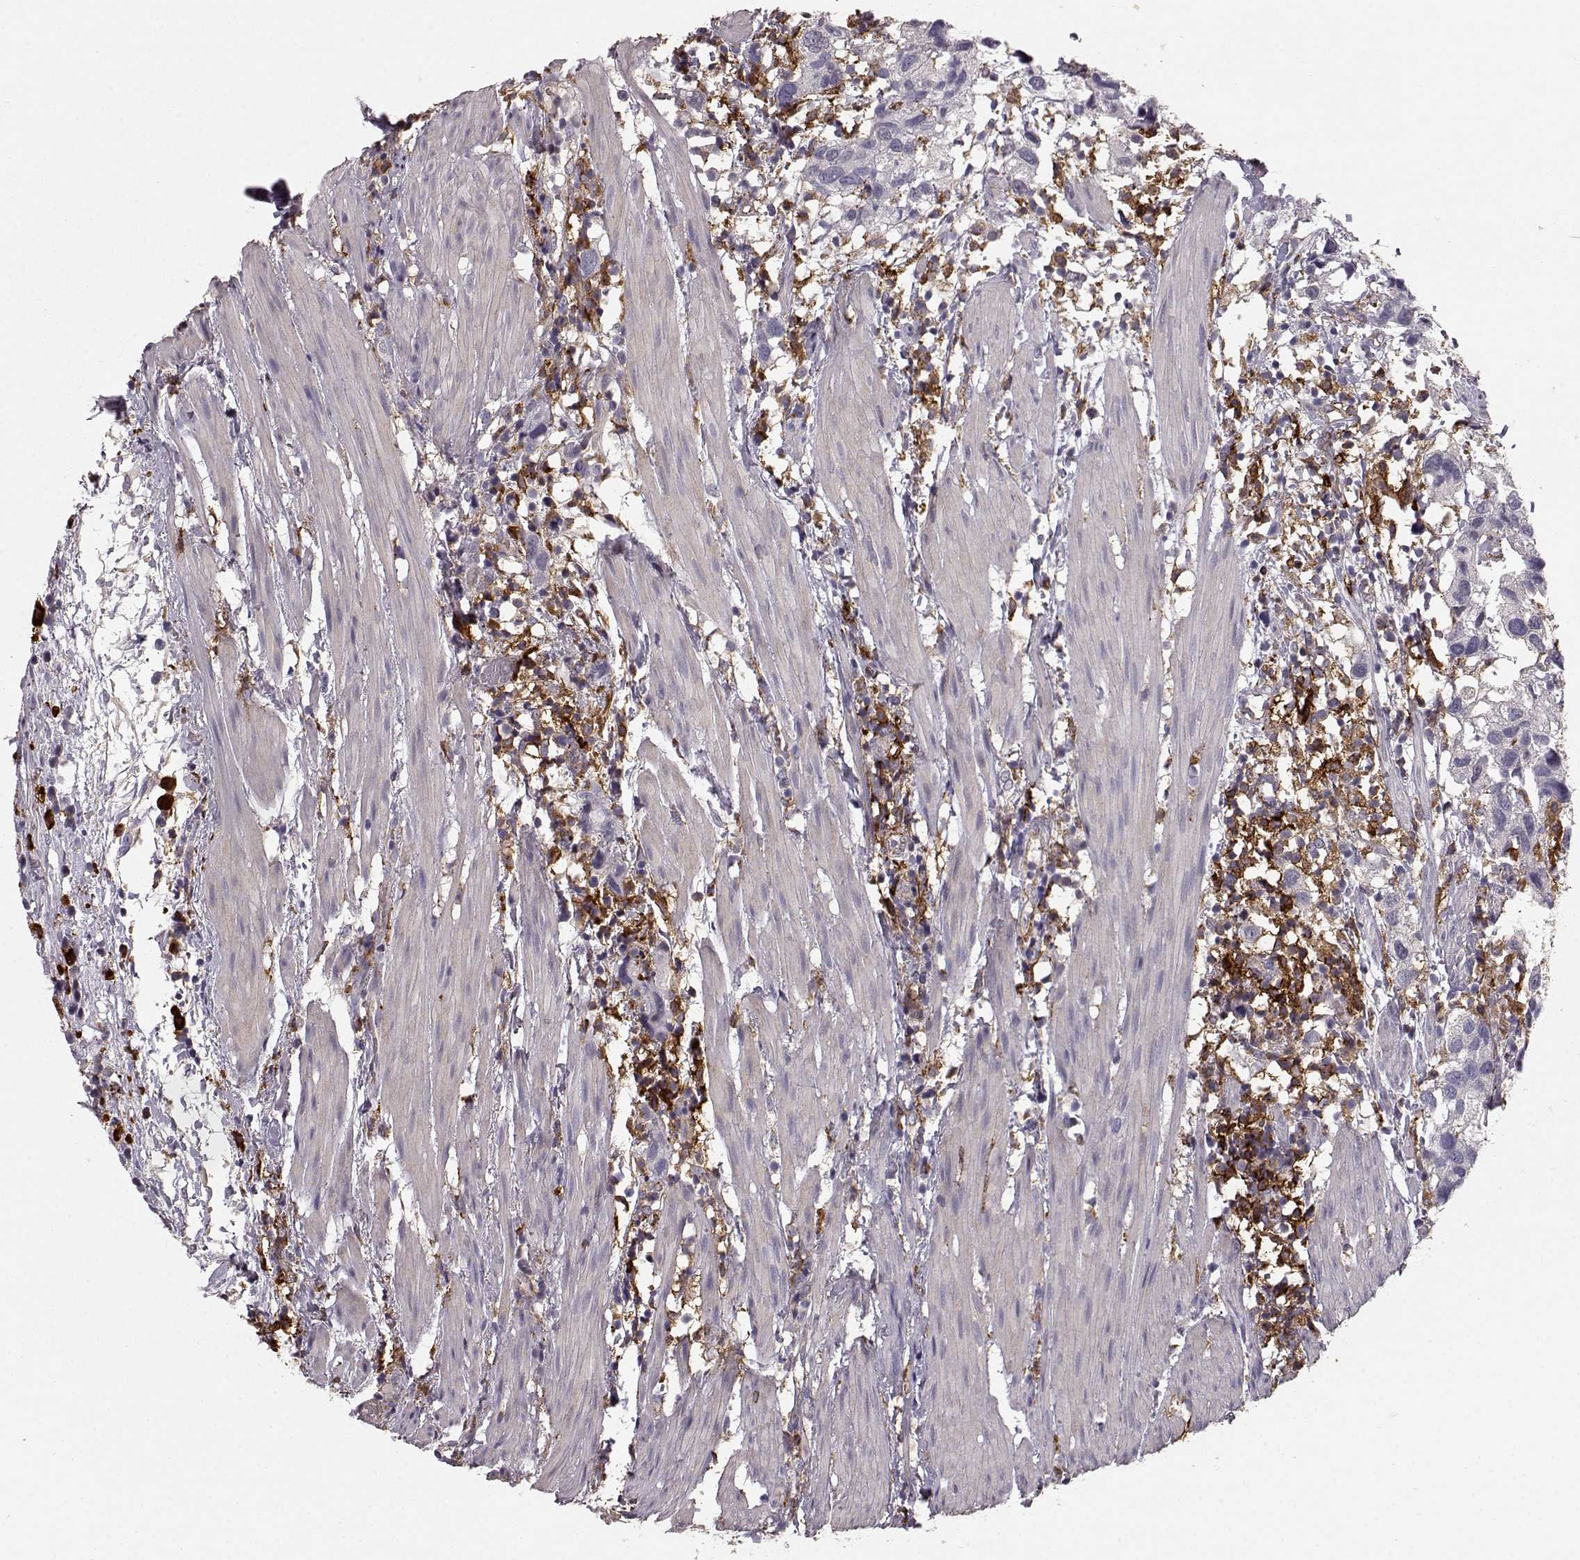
{"staining": {"intensity": "negative", "quantity": "none", "location": "none"}, "tissue": "urothelial cancer", "cell_type": "Tumor cells", "image_type": "cancer", "snomed": [{"axis": "morphology", "description": "Urothelial carcinoma, High grade"}, {"axis": "topography", "description": "Urinary bladder"}], "caption": "IHC of urothelial carcinoma (high-grade) shows no positivity in tumor cells.", "gene": "CCNF", "patient": {"sex": "male", "age": 79}}